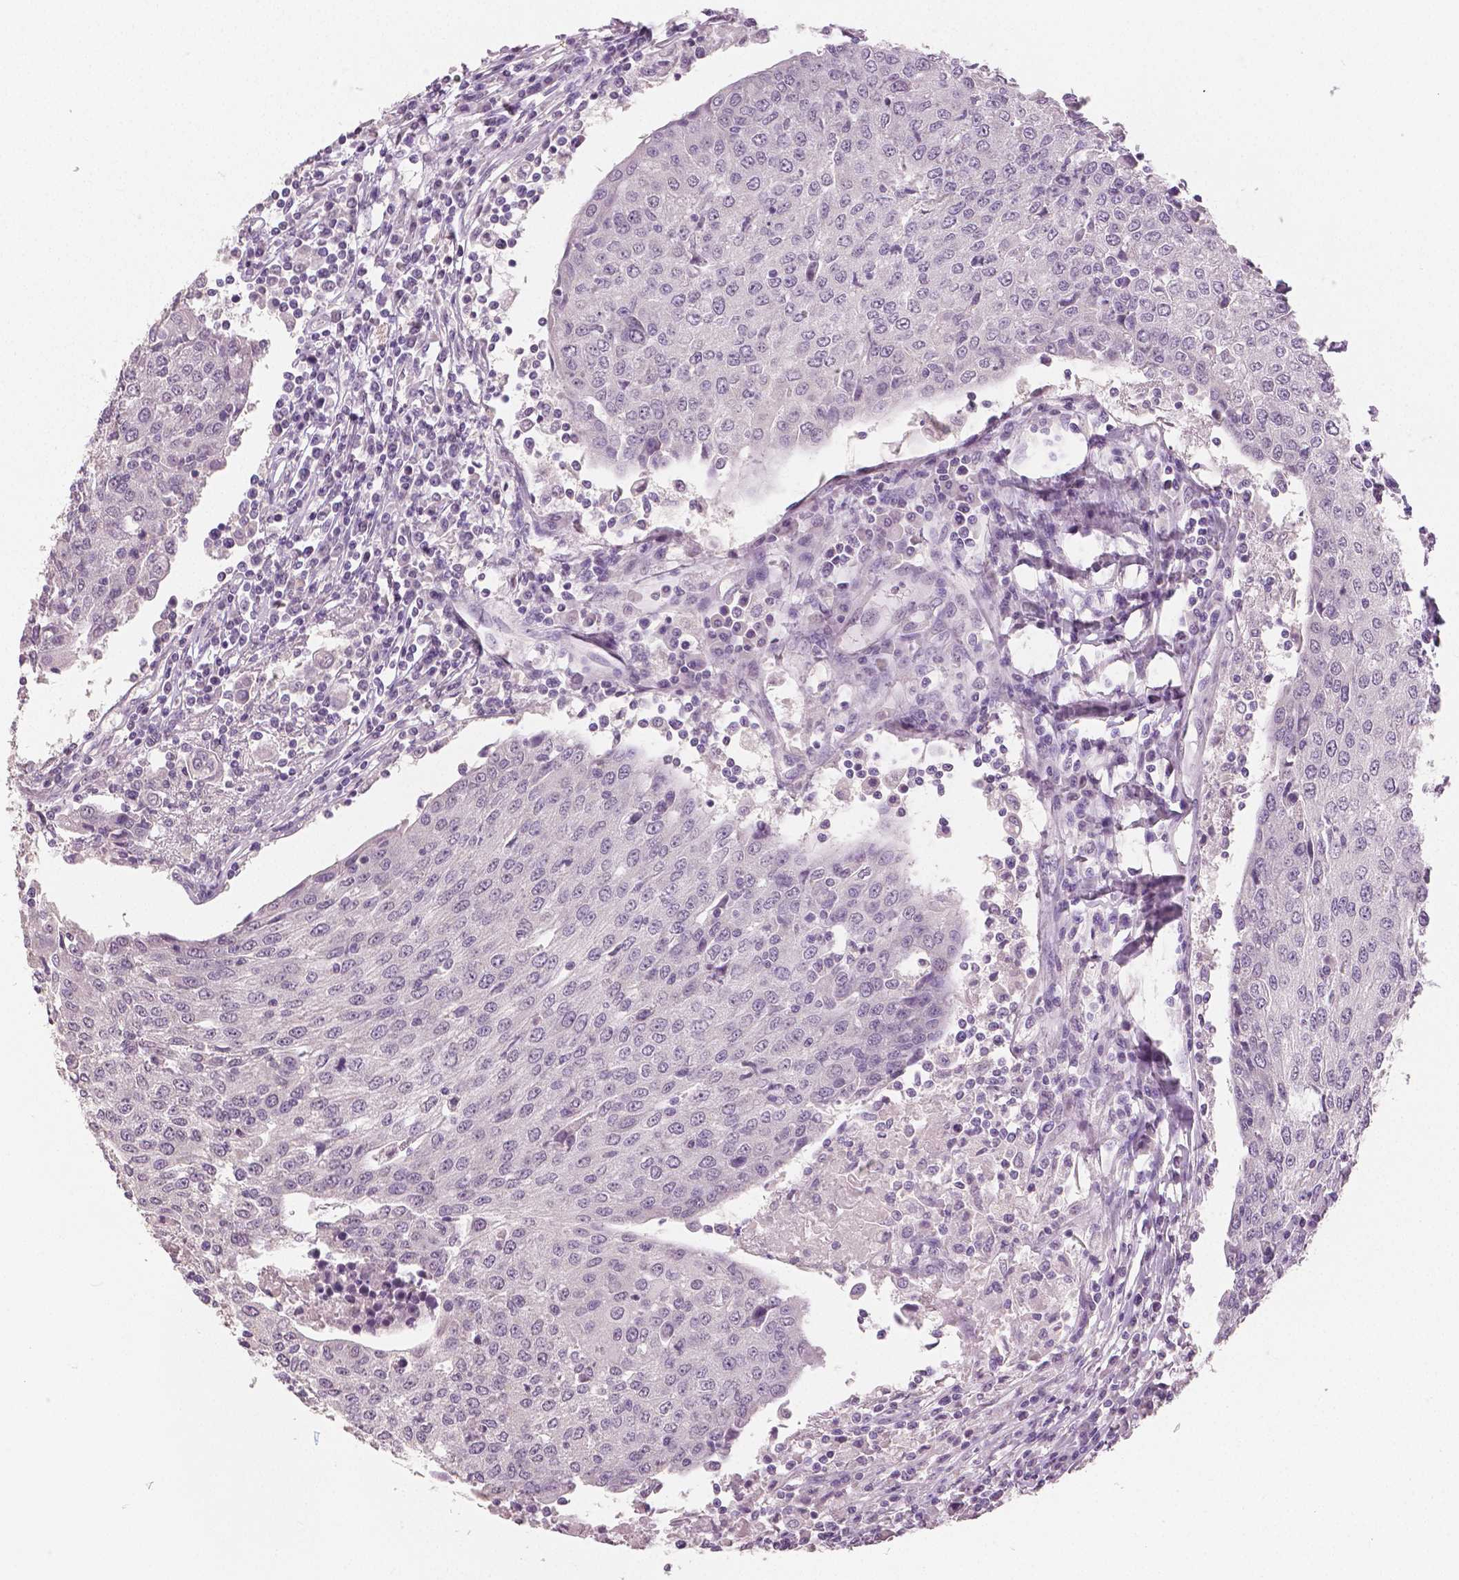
{"staining": {"intensity": "negative", "quantity": "none", "location": "none"}, "tissue": "urothelial cancer", "cell_type": "Tumor cells", "image_type": "cancer", "snomed": [{"axis": "morphology", "description": "Urothelial carcinoma, High grade"}, {"axis": "topography", "description": "Urinary bladder"}], "caption": "This is a histopathology image of immunohistochemistry (IHC) staining of urothelial carcinoma (high-grade), which shows no positivity in tumor cells. The staining was performed using DAB (3,3'-diaminobenzidine) to visualize the protein expression in brown, while the nuclei were stained in blue with hematoxylin (Magnification: 20x).", "gene": "NECAB1", "patient": {"sex": "female", "age": 85}}